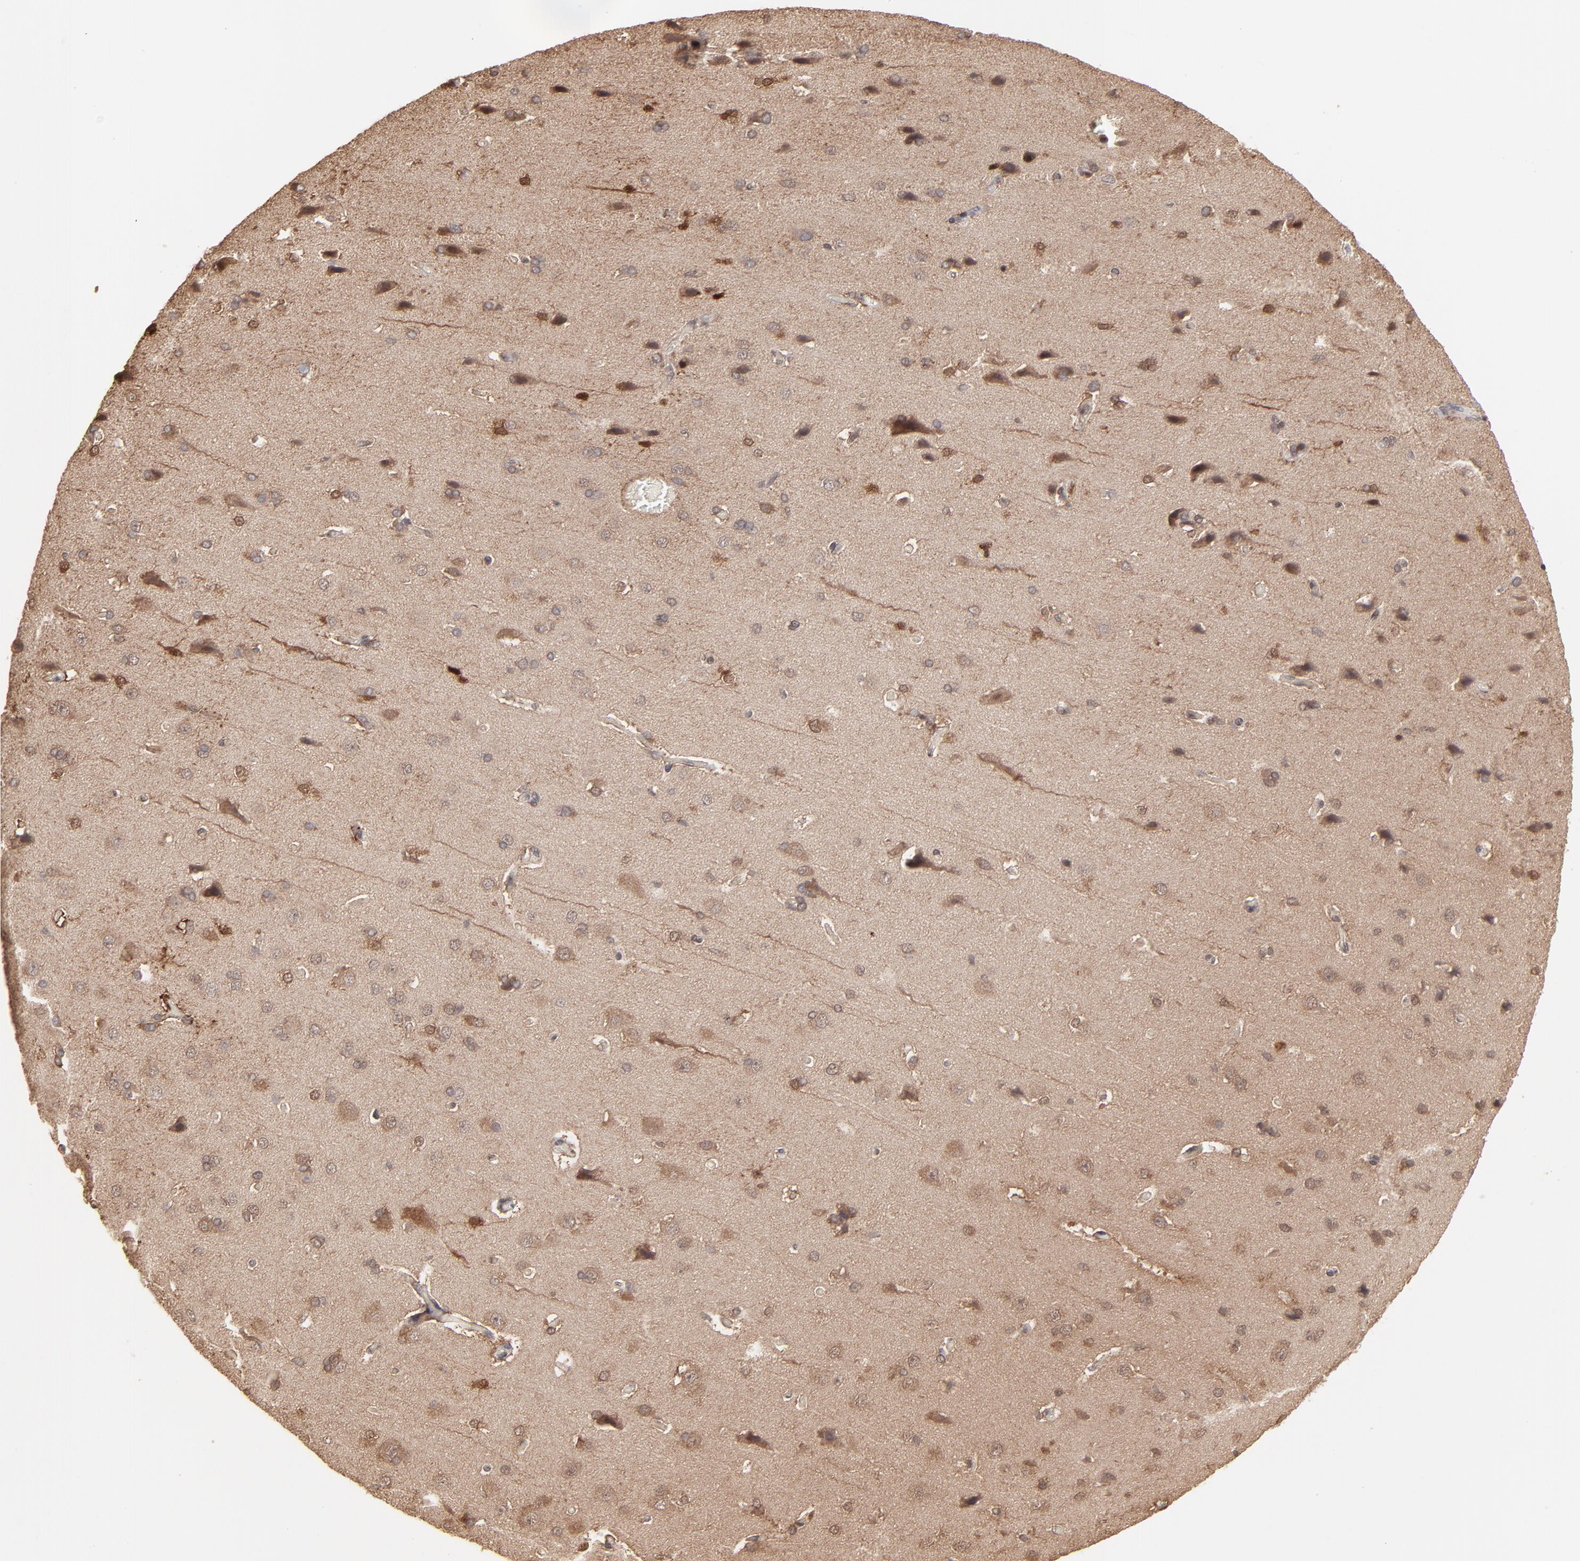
{"staining": {"intensity": "weak", "quantity": ">75%", "location": "cytoplasmic/membranous"}, "tissue": "cerebral cortex", "cell_type": "Endothelial cells", "image_type": "normal", "snomed": [{"axis": "morphology", "description": "Normal tissue, NOS"}, {"axis": "topography", "description": "Cerebral cortex"}], "caption": "Immunohistochemical staining of unremarkable cerebral cortex shows >75% levels of weak cytoplasmic/membranous protein positivity in about >75% of endothelial cells. The staining was performed using DAB (3,3'-diaminobenzidine), with brown indicating positive protein expression. Nuclei are stained blue with hematoxylin.", "gene": "ARIH1", "patient": {"sex": "male", "age": 62}}